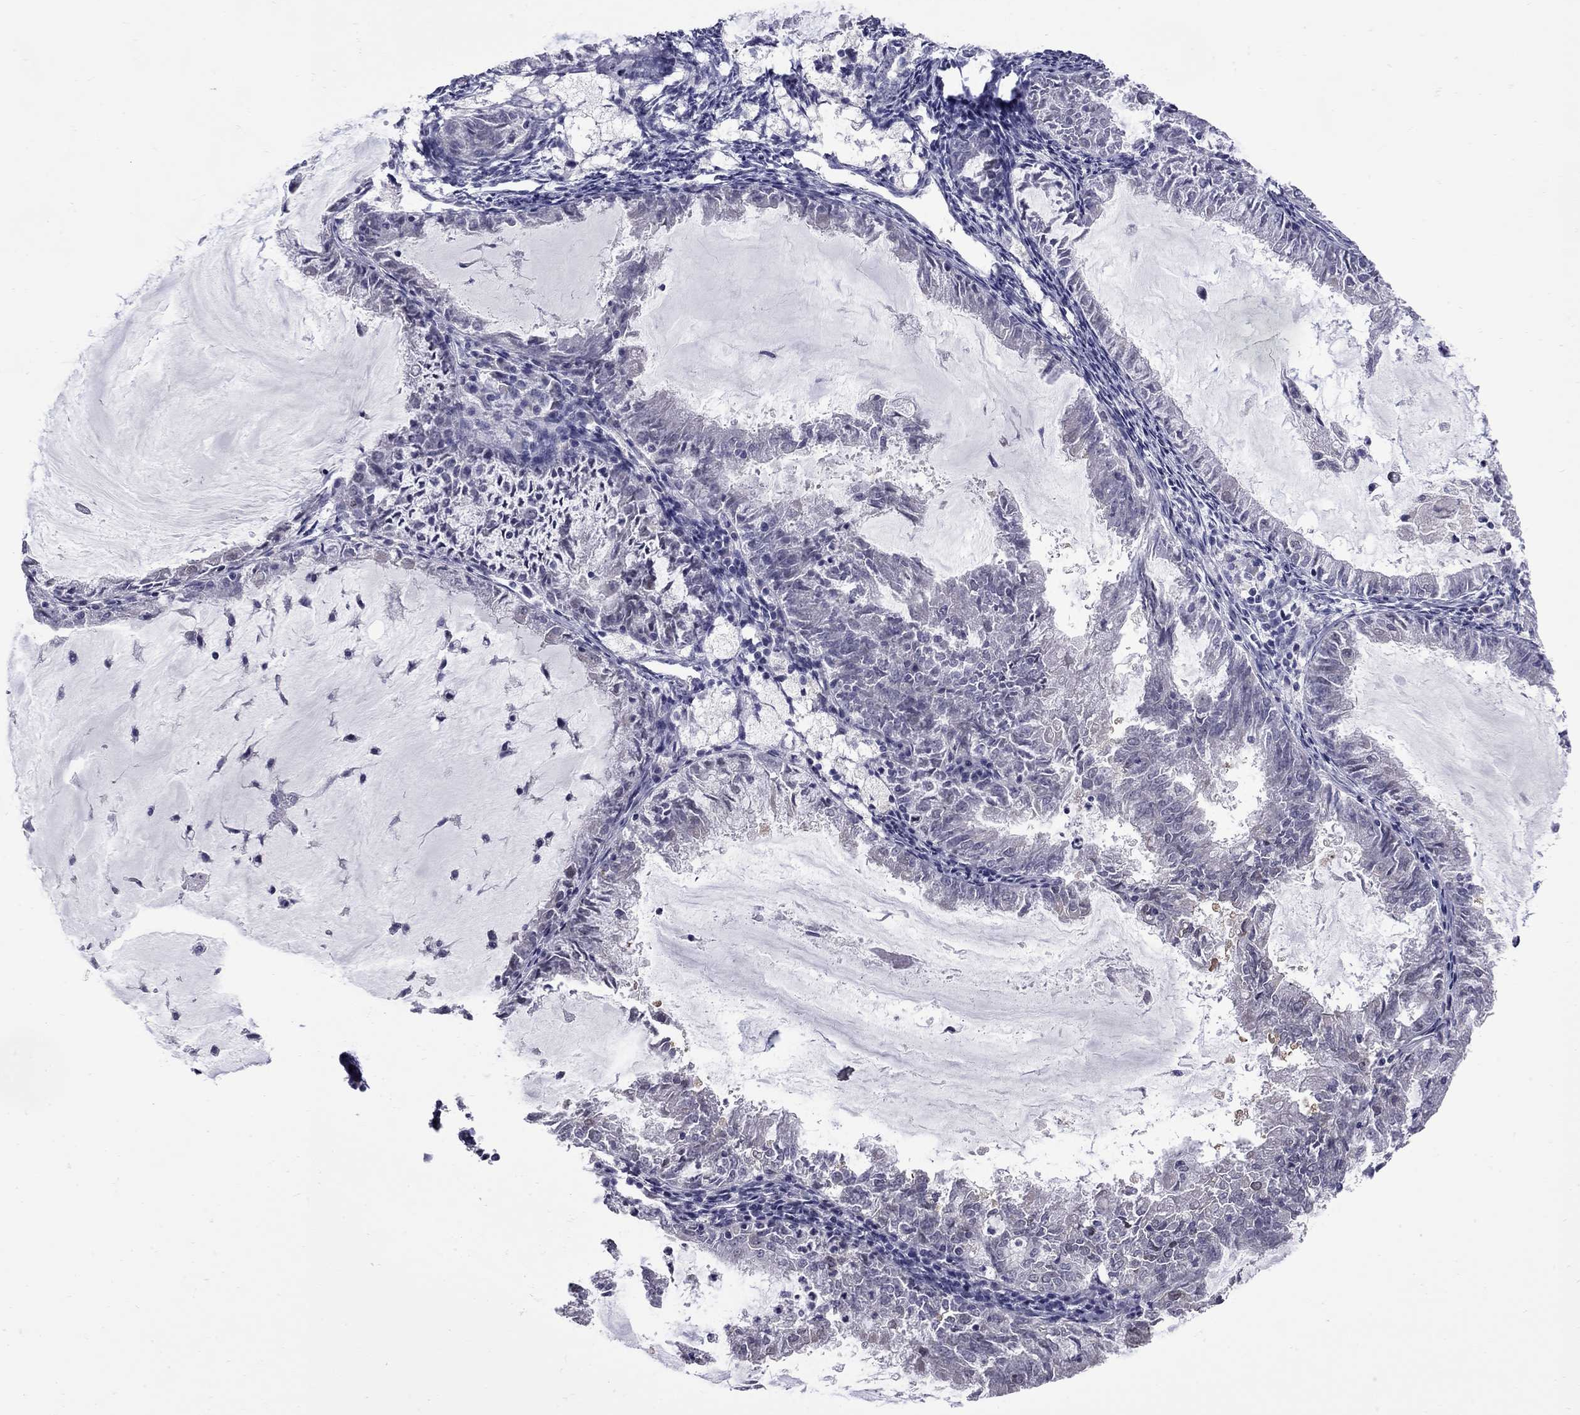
{"staining": {"intensity": "negative", "quantity": "none", "location": "none"}, "tissue": "endometrial cancer", "cell_type": "Tumor cells", "image_type": "cancer", "snomed": [{"axis": "morphology", "description": "Adenocarcinoma, NOS"}, {"axis": "topography", "description": "Endometrium"}], "caption": "This is an immunohistochemistry histopathology image of endometrial cancer (adenocarcinoma). There is no positivity in tumor cells.", "gene": "NRARP", "patient": {"sex": "female", "age": 57}}